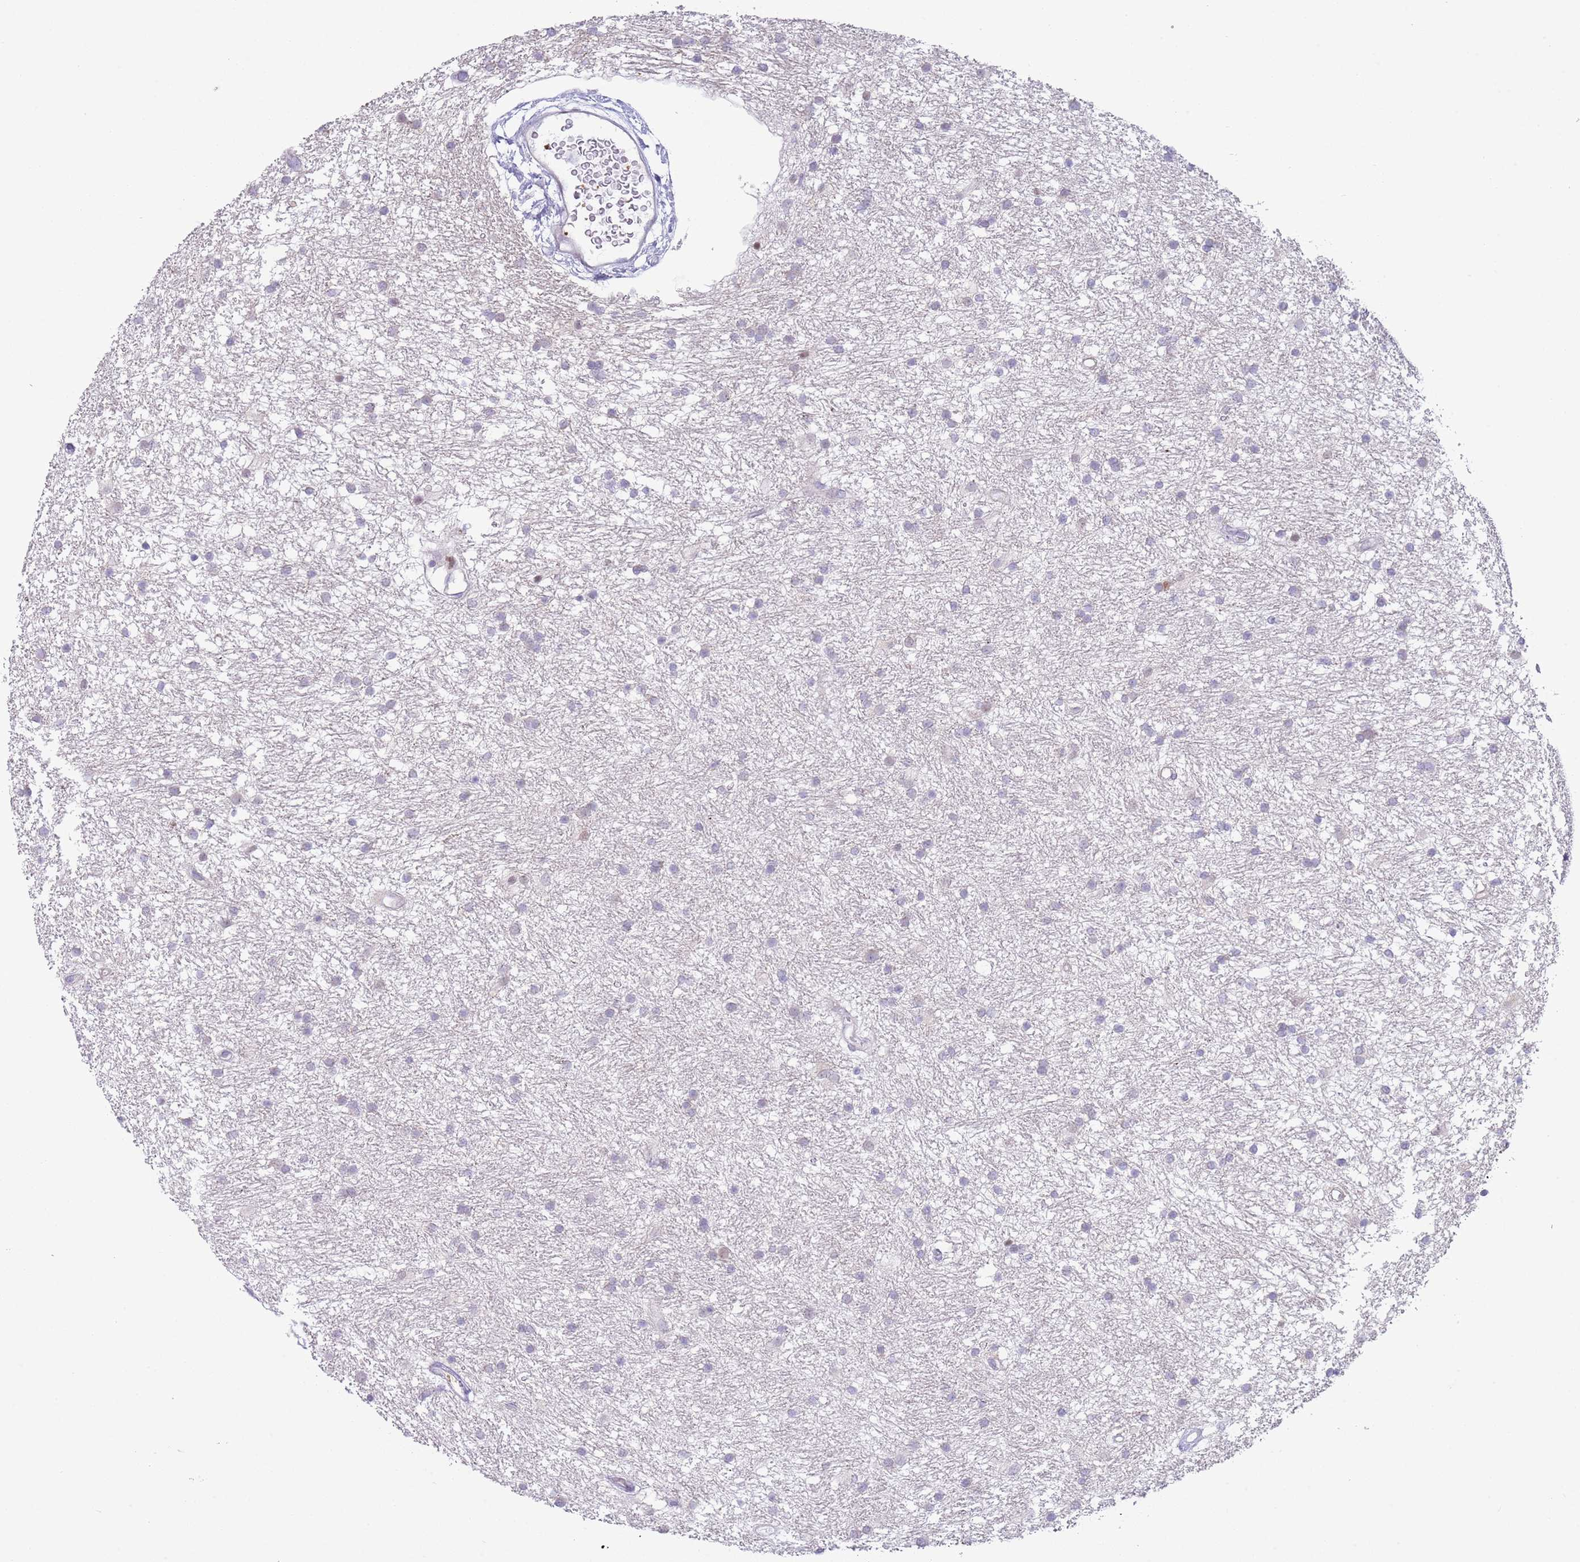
{"staining": {"intensity": "negative", "quantity": "none", "location": "none"}, "tissue": "glioma", "cell_type": "Tumor cells", "image_type": "cancer", "snomed": [{"axis": "morphology", "description": "Glioma, malignant, High grade"}, {"axis": "topography", "description": "Brain"}], "caption": "High magnification brightfield microscopy of malignant glioma (high-grade) stained with DAB (3,3'-diaminobenzidine) (brown) and counterstained with hematoxylin (blue): tumor cells show no significant expression.", "gene": "ANO8", "patient": {"sex": "male", "age": 77}}